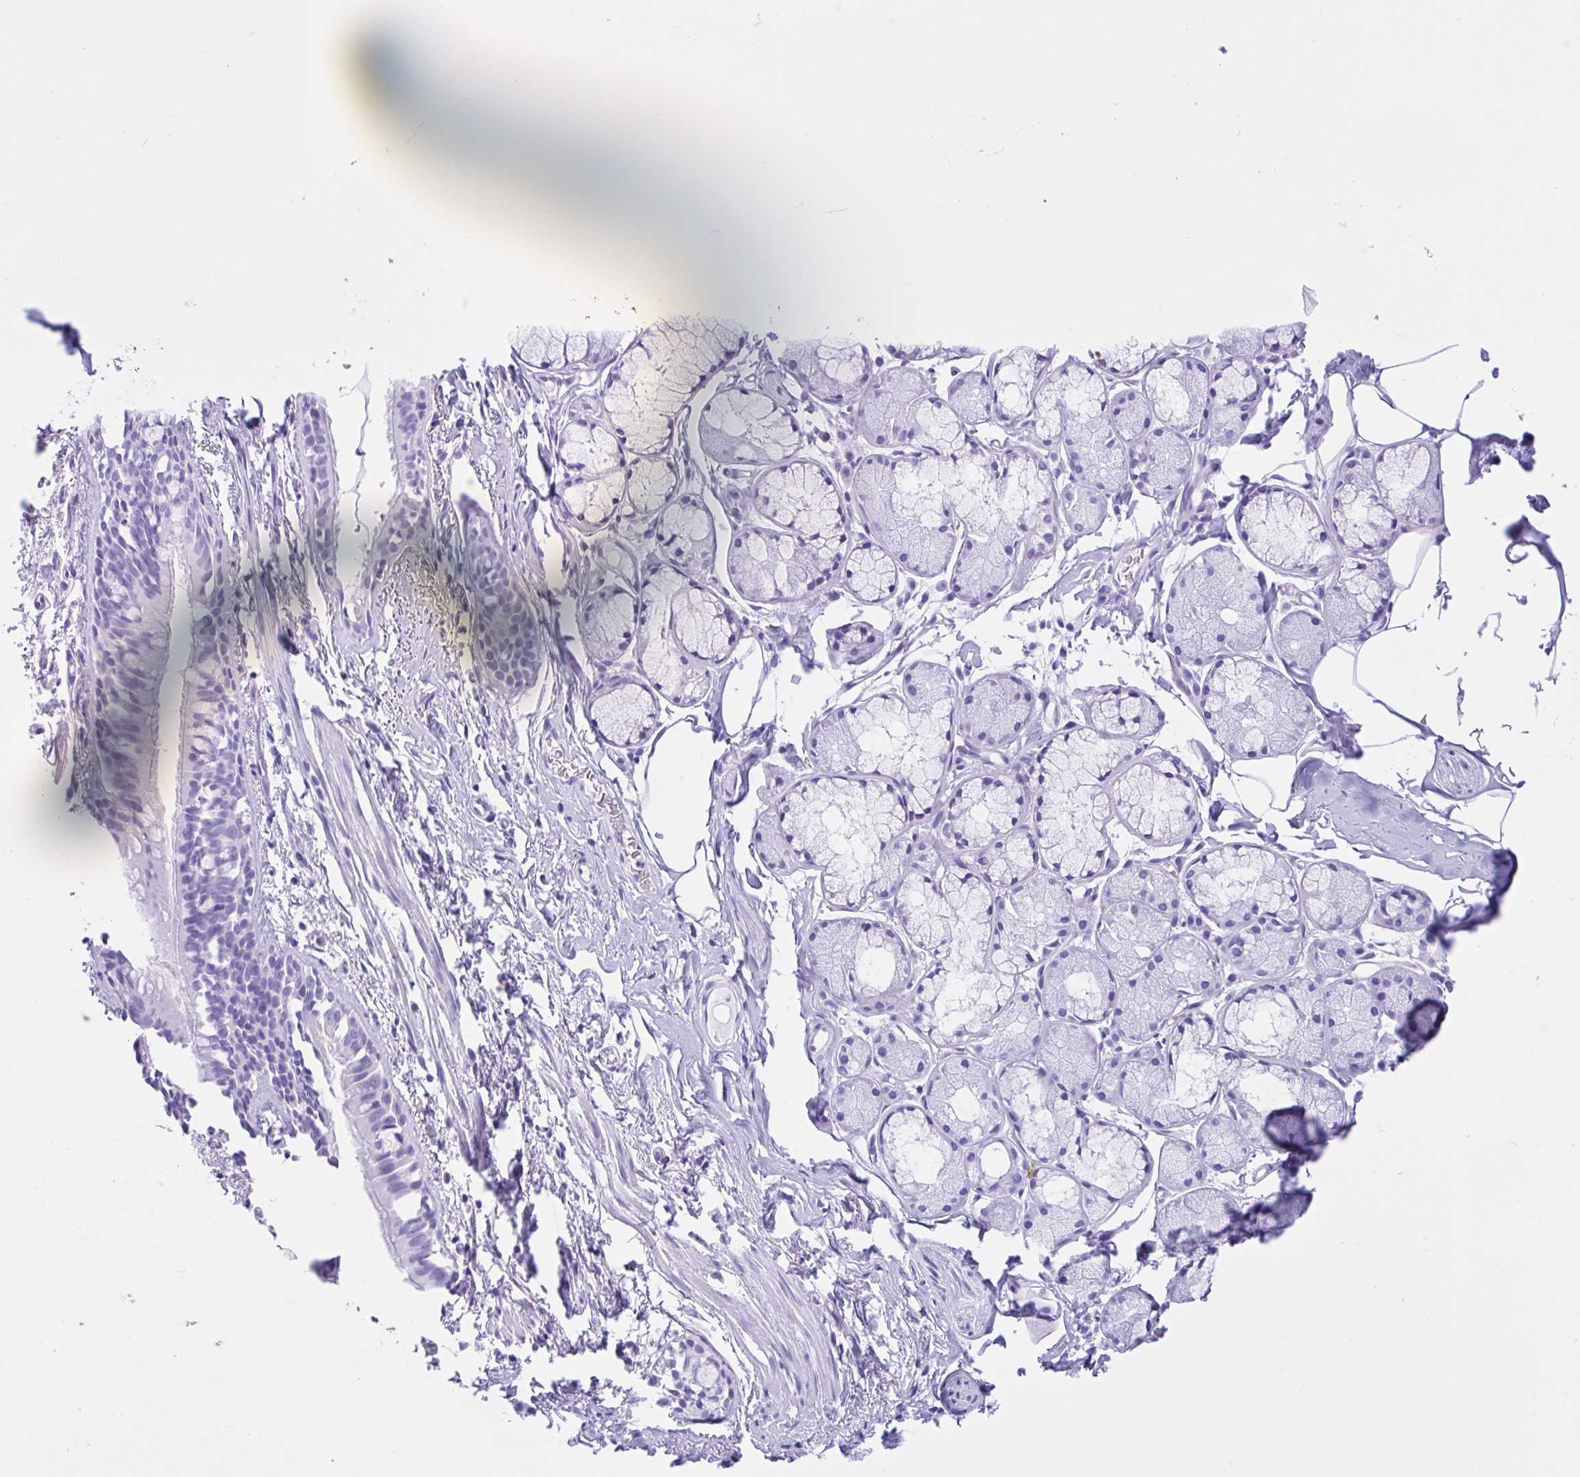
{"staining": {"intensity": "negative", "quantity": "none", "location": "none"}, "tissue": "bronchus", "cell_type": "Respiratory epithelial cells", "image_type": "normal", "snomed": [{"axis": "morphology", "description": "Normal tissue, NOS"}, {"axis": "topography", "description": "Lymph node"}, {"axis": "topography", "description": "Cartilage tissue"}, {"axis": "topography", "description": "Bronchus"}], "caption": "Respiratory epithelial cells show no significant expression in unremarkable bronchus. (Brightfield microscopy of DAB (3,3'-diaminobenzidine) immunohistochemistry (IHC) at high magnification).", "gene": "IAPP", "patient": {"sex": "female", "age": 70}}